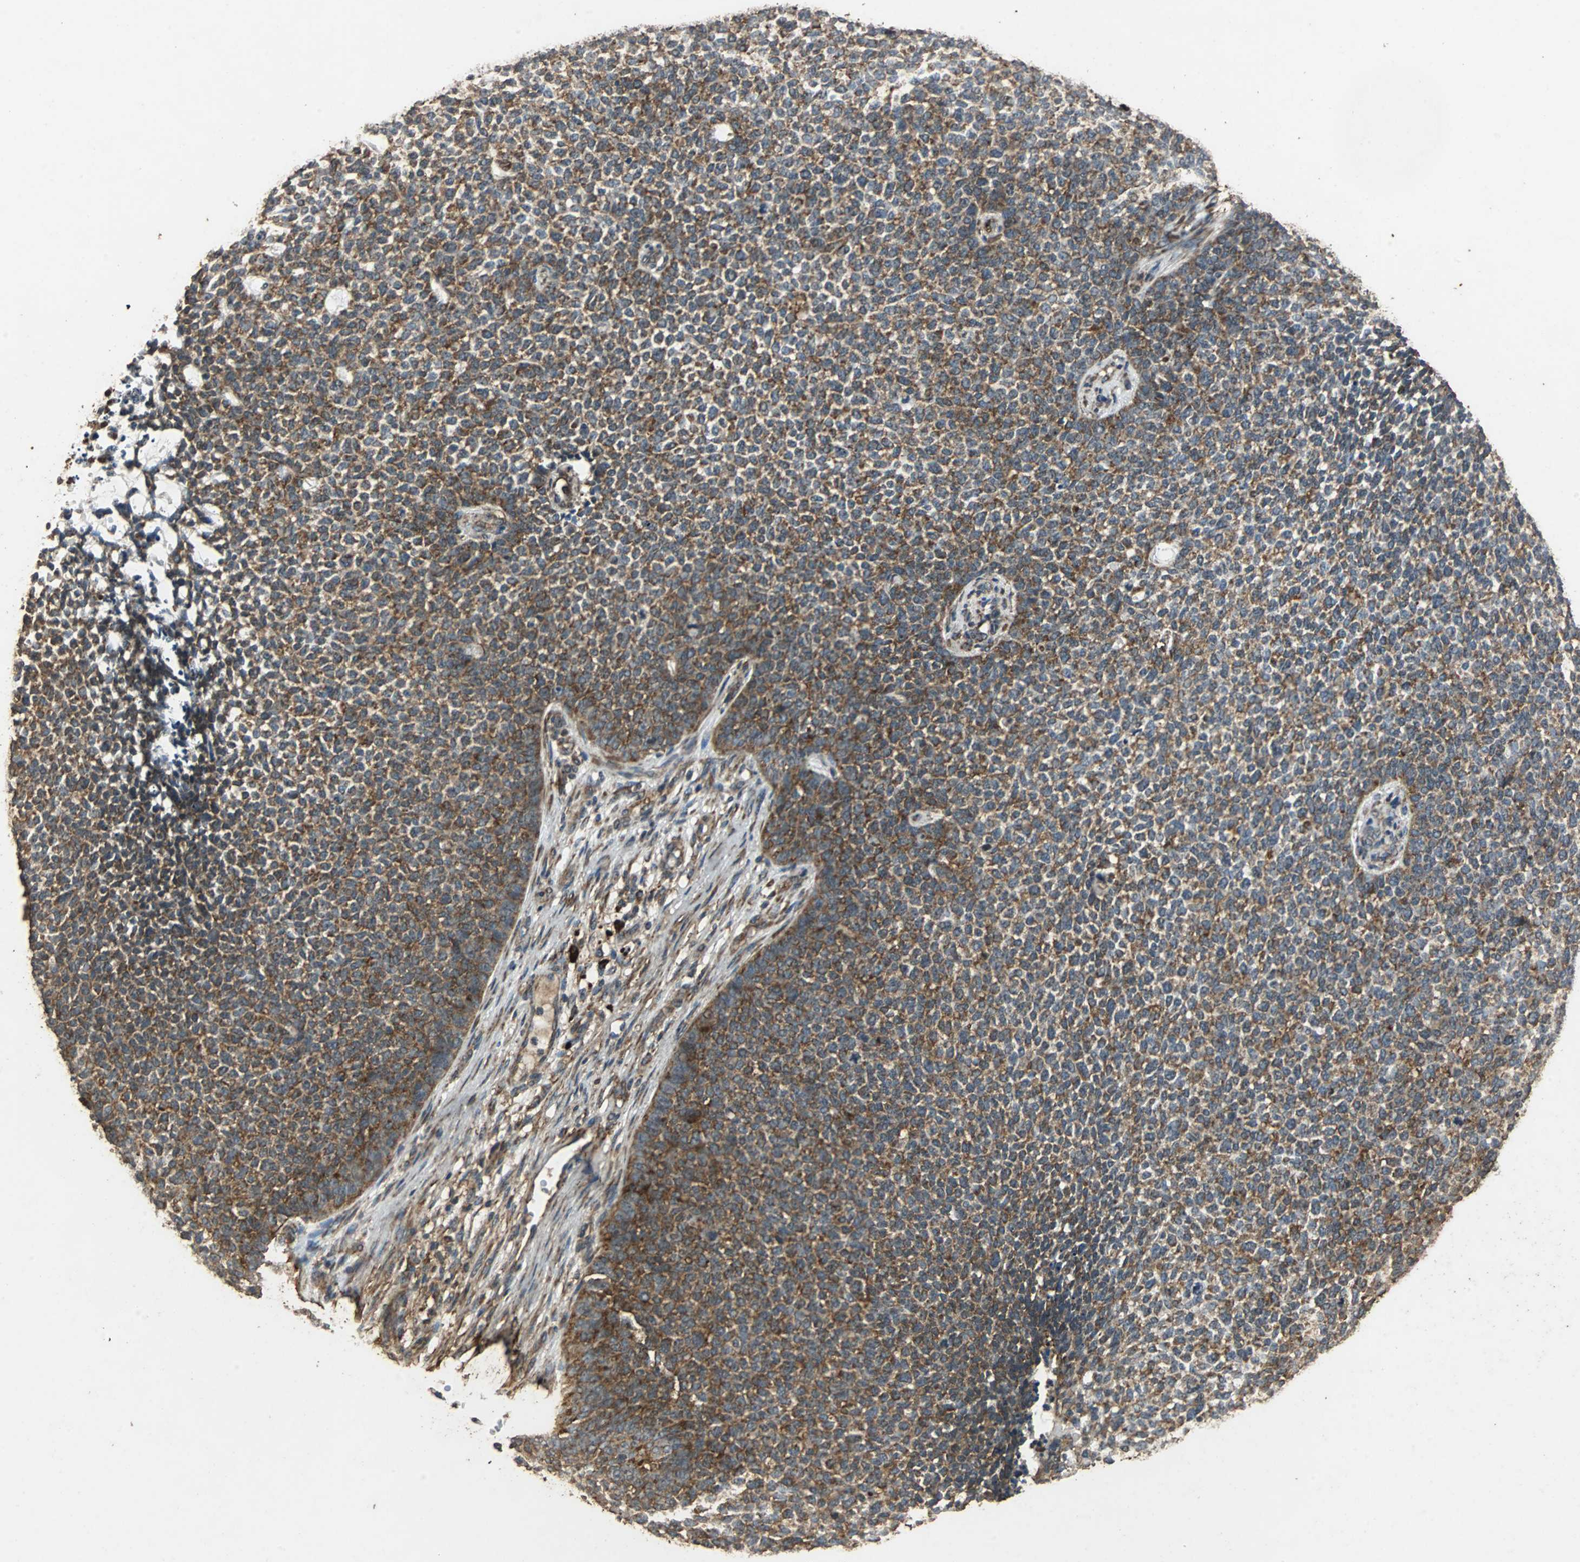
{"staining": {"intensity": "strong", "quantity": ">75%", "location": "cytoplasmic/membranous"}, "tissue": "skin cancer", "cell_type": "Tumor cells", "image_type": "cancer", "snomed": [{"axis": "morphology", "description": "Basal cell carcinoma"}, {"axis": "topography", "description": "Skin"}], "caption": "A high amount of strong cytoplasmic/membranous expression is appreciated in about >75% of tumor cells in basal cell carcinoma (skin) tissue.", "gene": "NAA10", "patient": {"sex": "female", "age": 84}}